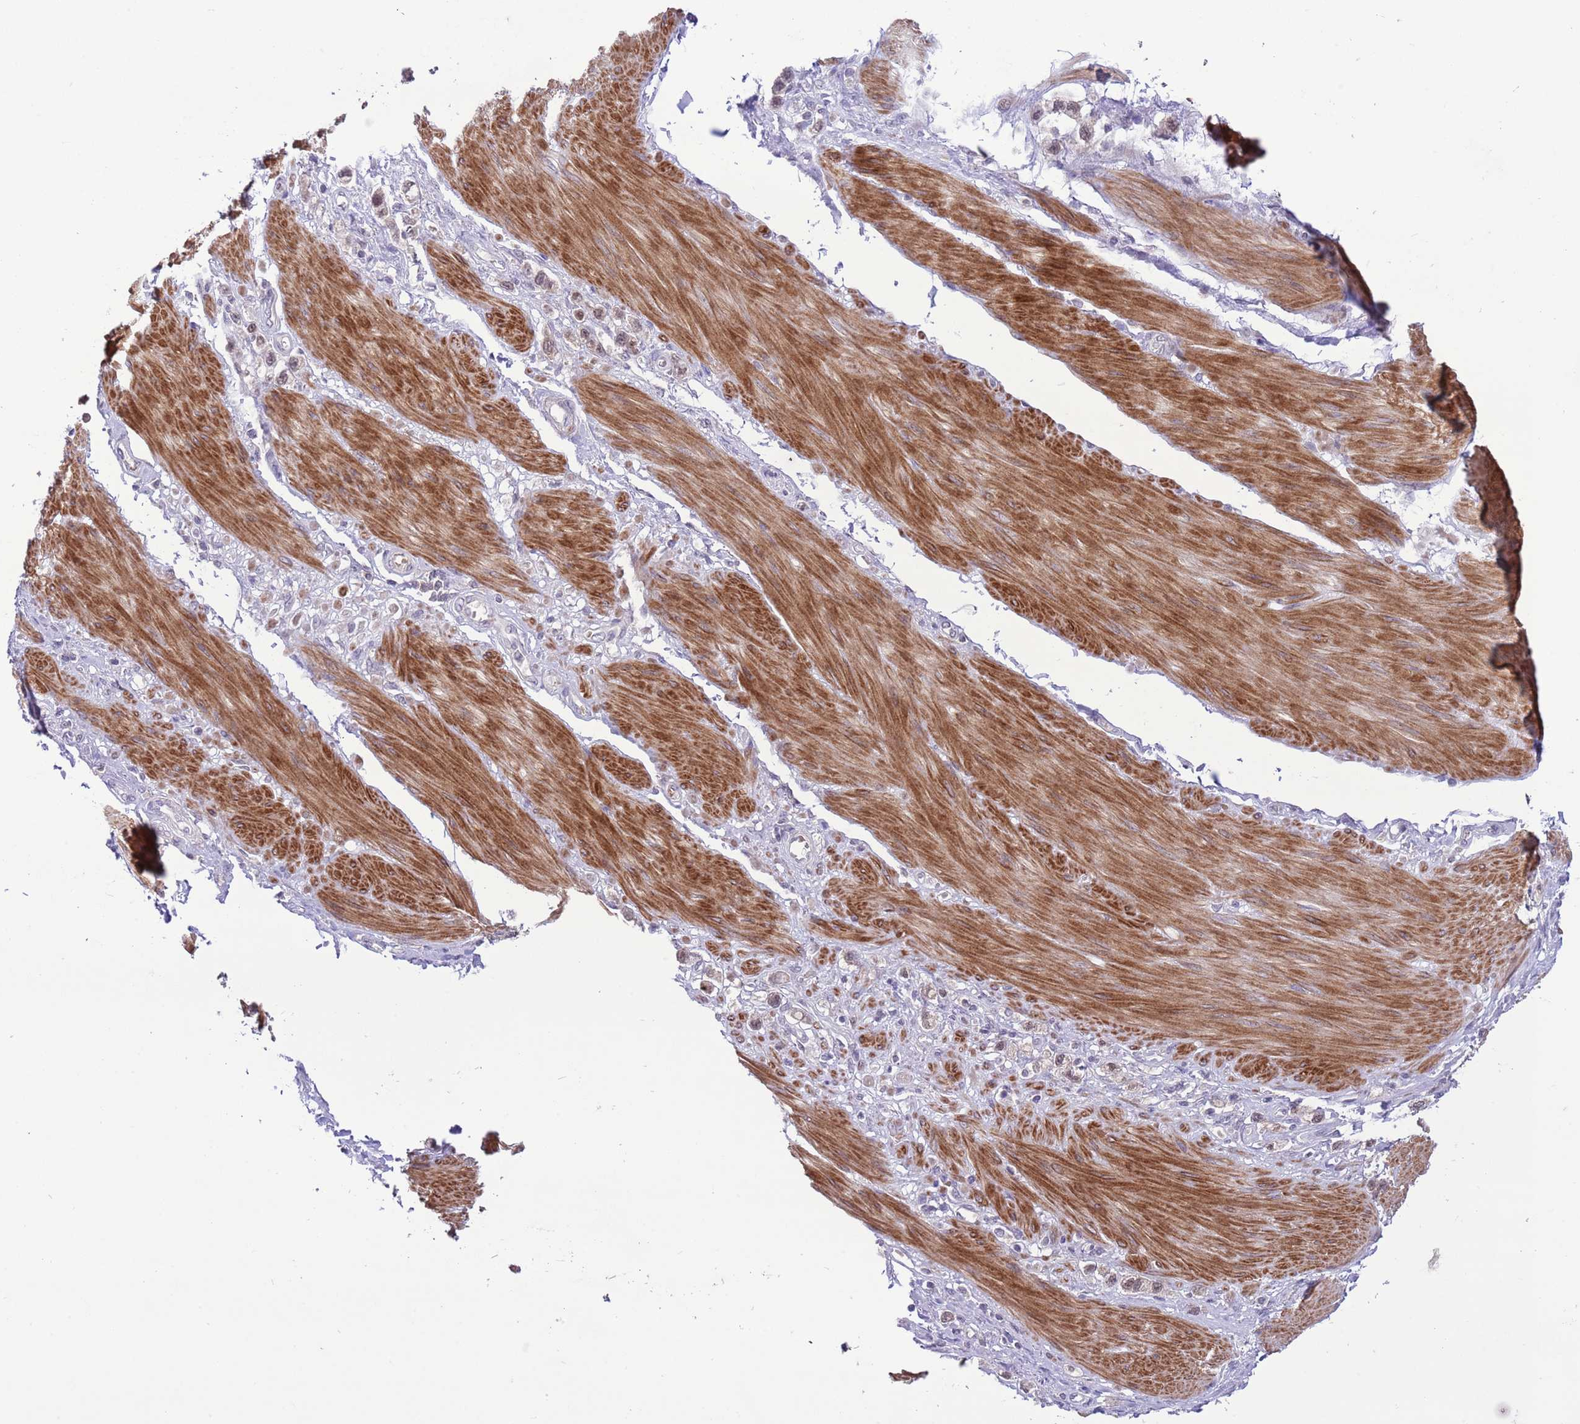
{"staining": {"intensity": "negative", "quantity": "none", "location": "none"}, "tissue": "stomach cancer", "cell_type": "Tumor cells", "image_type": "cancer", "snomed": [{"axis": "morphology", "description": "Adenocarcinoma, NOS"}, {"axis": "topography", "description": "Stomach"}], "caption": "IHC of adenocarcinoma (stomach) demonstrates no expression in tumor cells.", "gene": "GALK2", "patient": {"sex": "female", "age": 65}}